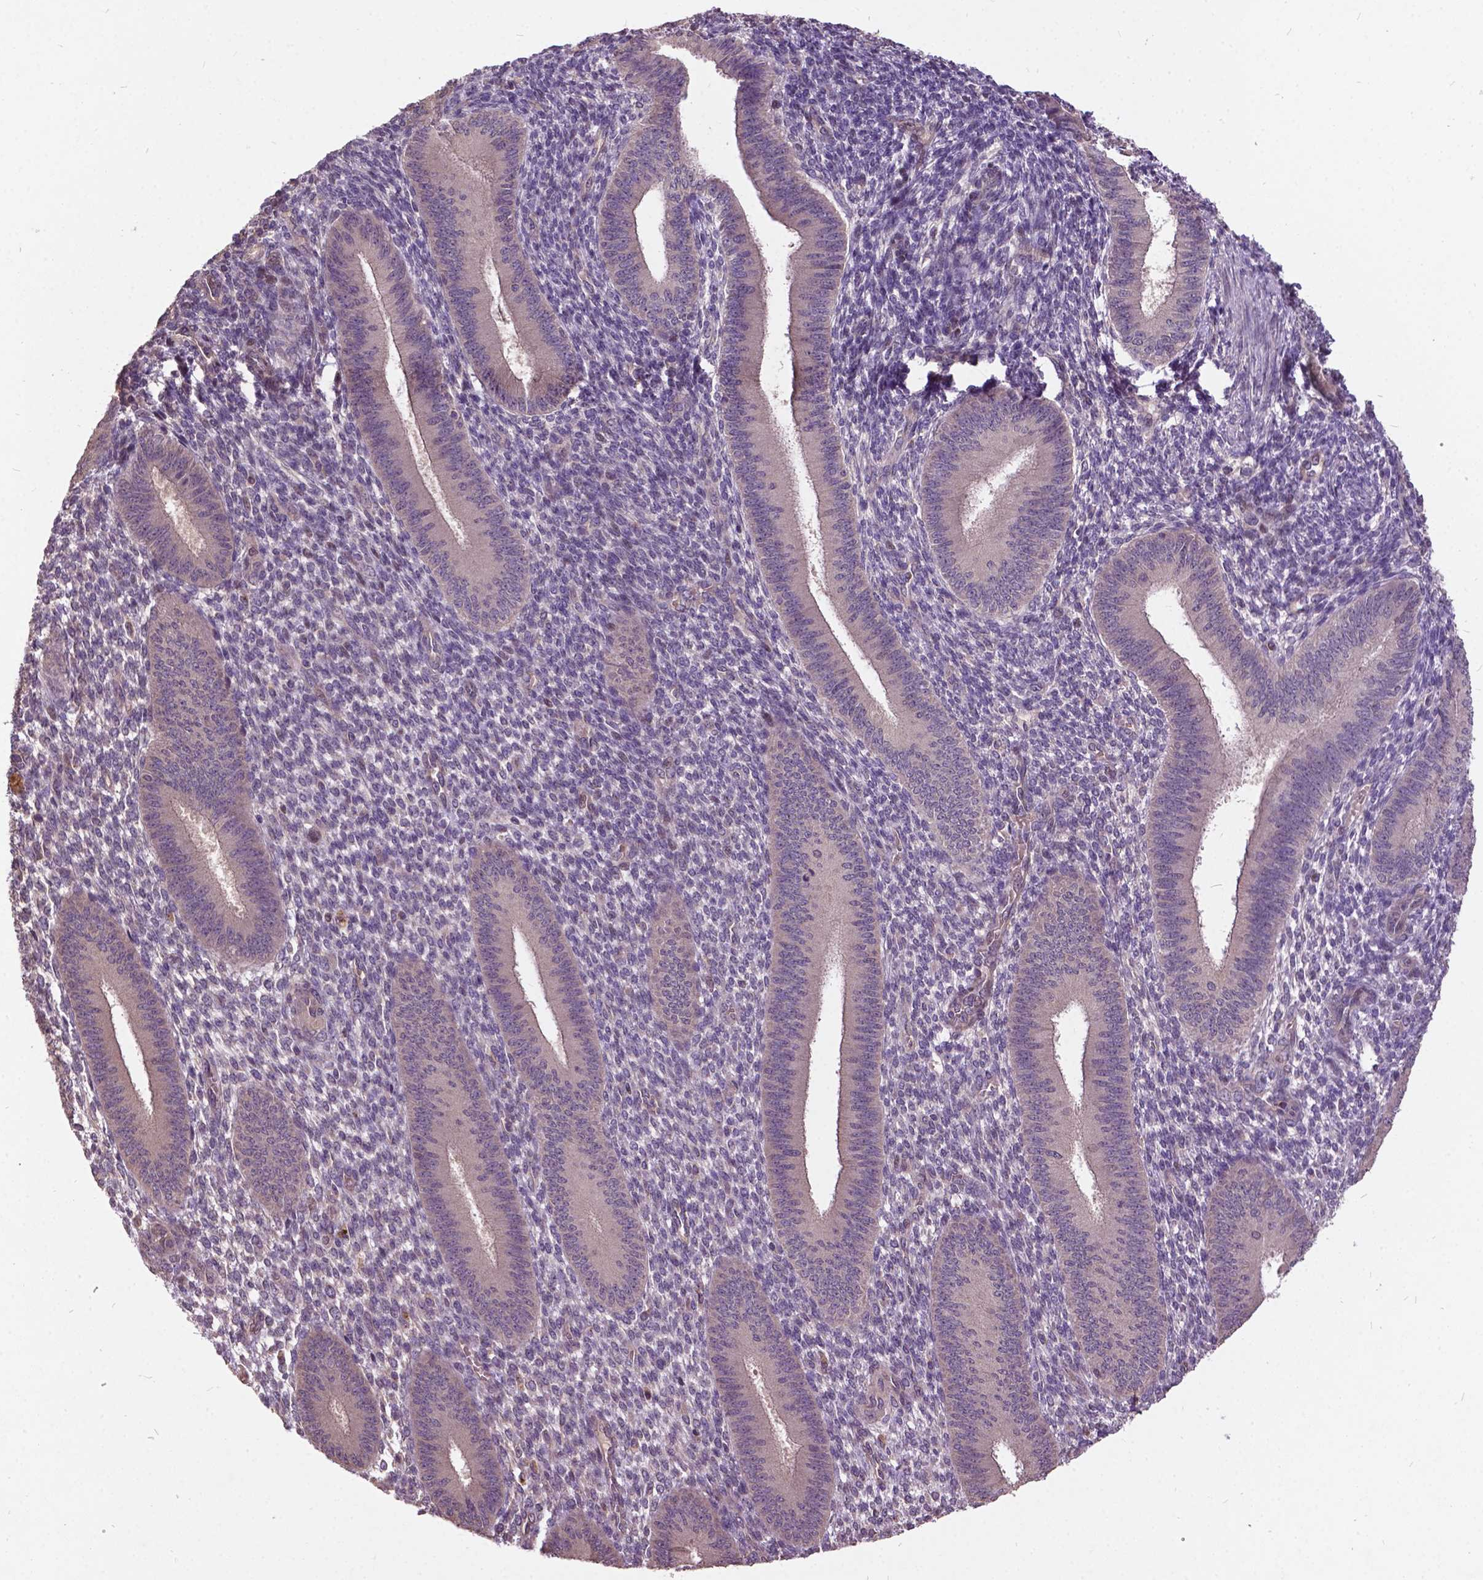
{"staining": {"intensity": "negative", "quantity": "none", "location": "none"}, "tissue": "endometrium", "cell_type": "Cells in endometrial stroma", "image_type": "normal", "snomed": [{"axis": "morphology", "description": "Normal tissue, NOS"}, {"axis": "topography", "description": "Endometrium"}], "caption": "An IHC photomicrograph of benign endometrium is shown. There is no staining in cells in endometrial stroma of endometrium.", "gene": "AP1S3", "patient": {"sex": "female", "age": 39}}